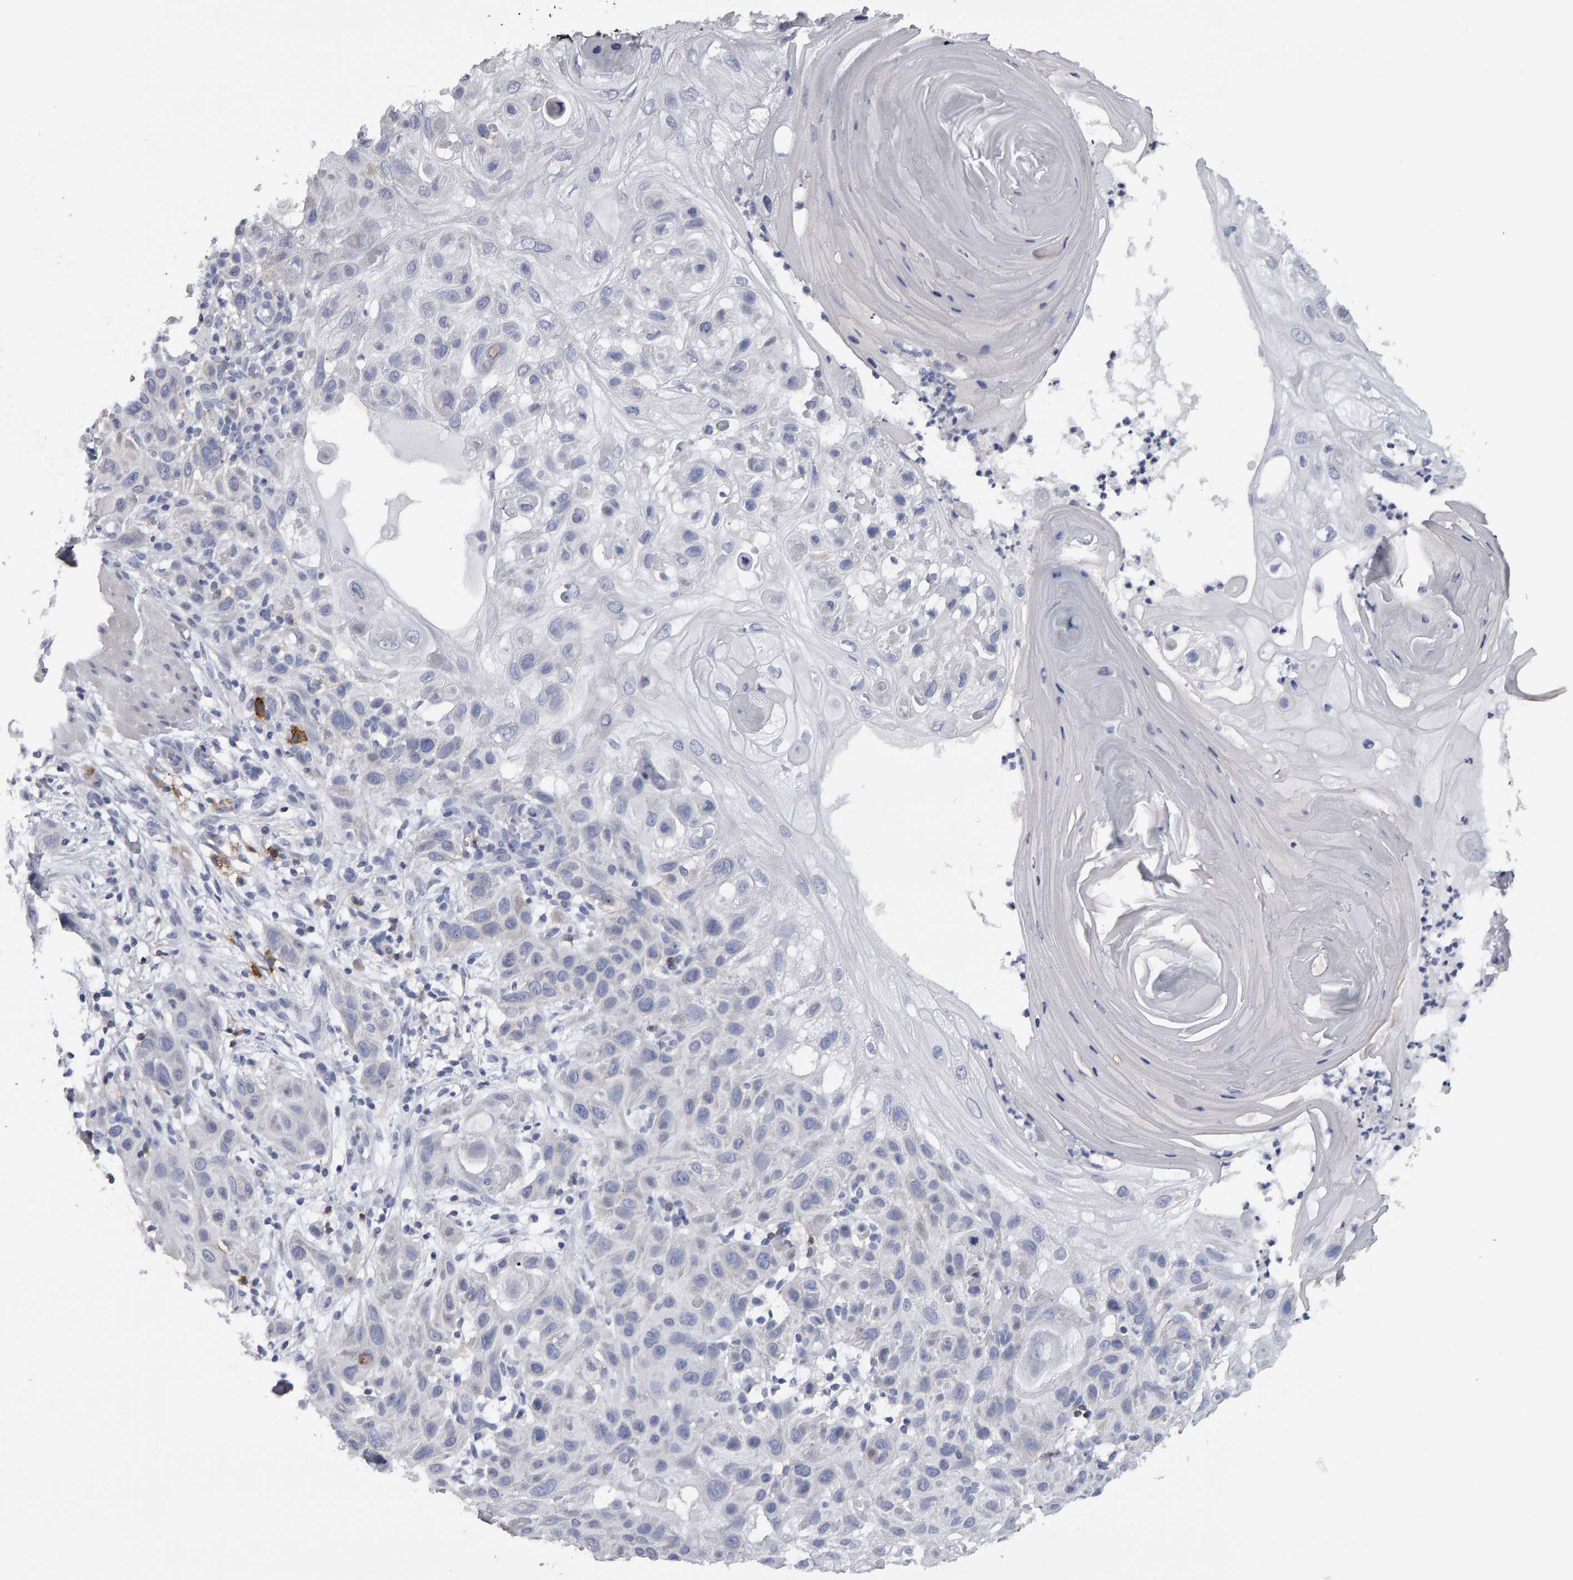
{"staining": {"intensity": "negative", "quantity": "none", "location": "none"}, "tissue": "skin cancer", "cell_type": "Tumor cells", "image_type": "cancer", "snomed": [{"axis": "morphology", "description": "Squamous cell carcinoma, NOS"}, {"axis": "topography", "description": "Skin"}], "caption": "A histopathology image of human skin squamous cell carcinoma is negative for staining in tumor cells. Brightfield microscopy of IHC stained with DAB (brown) and hematoxylin (blue), captured at high magnification.", "gene": "CD38", "patient": {"sex": "female", "age": 96}}